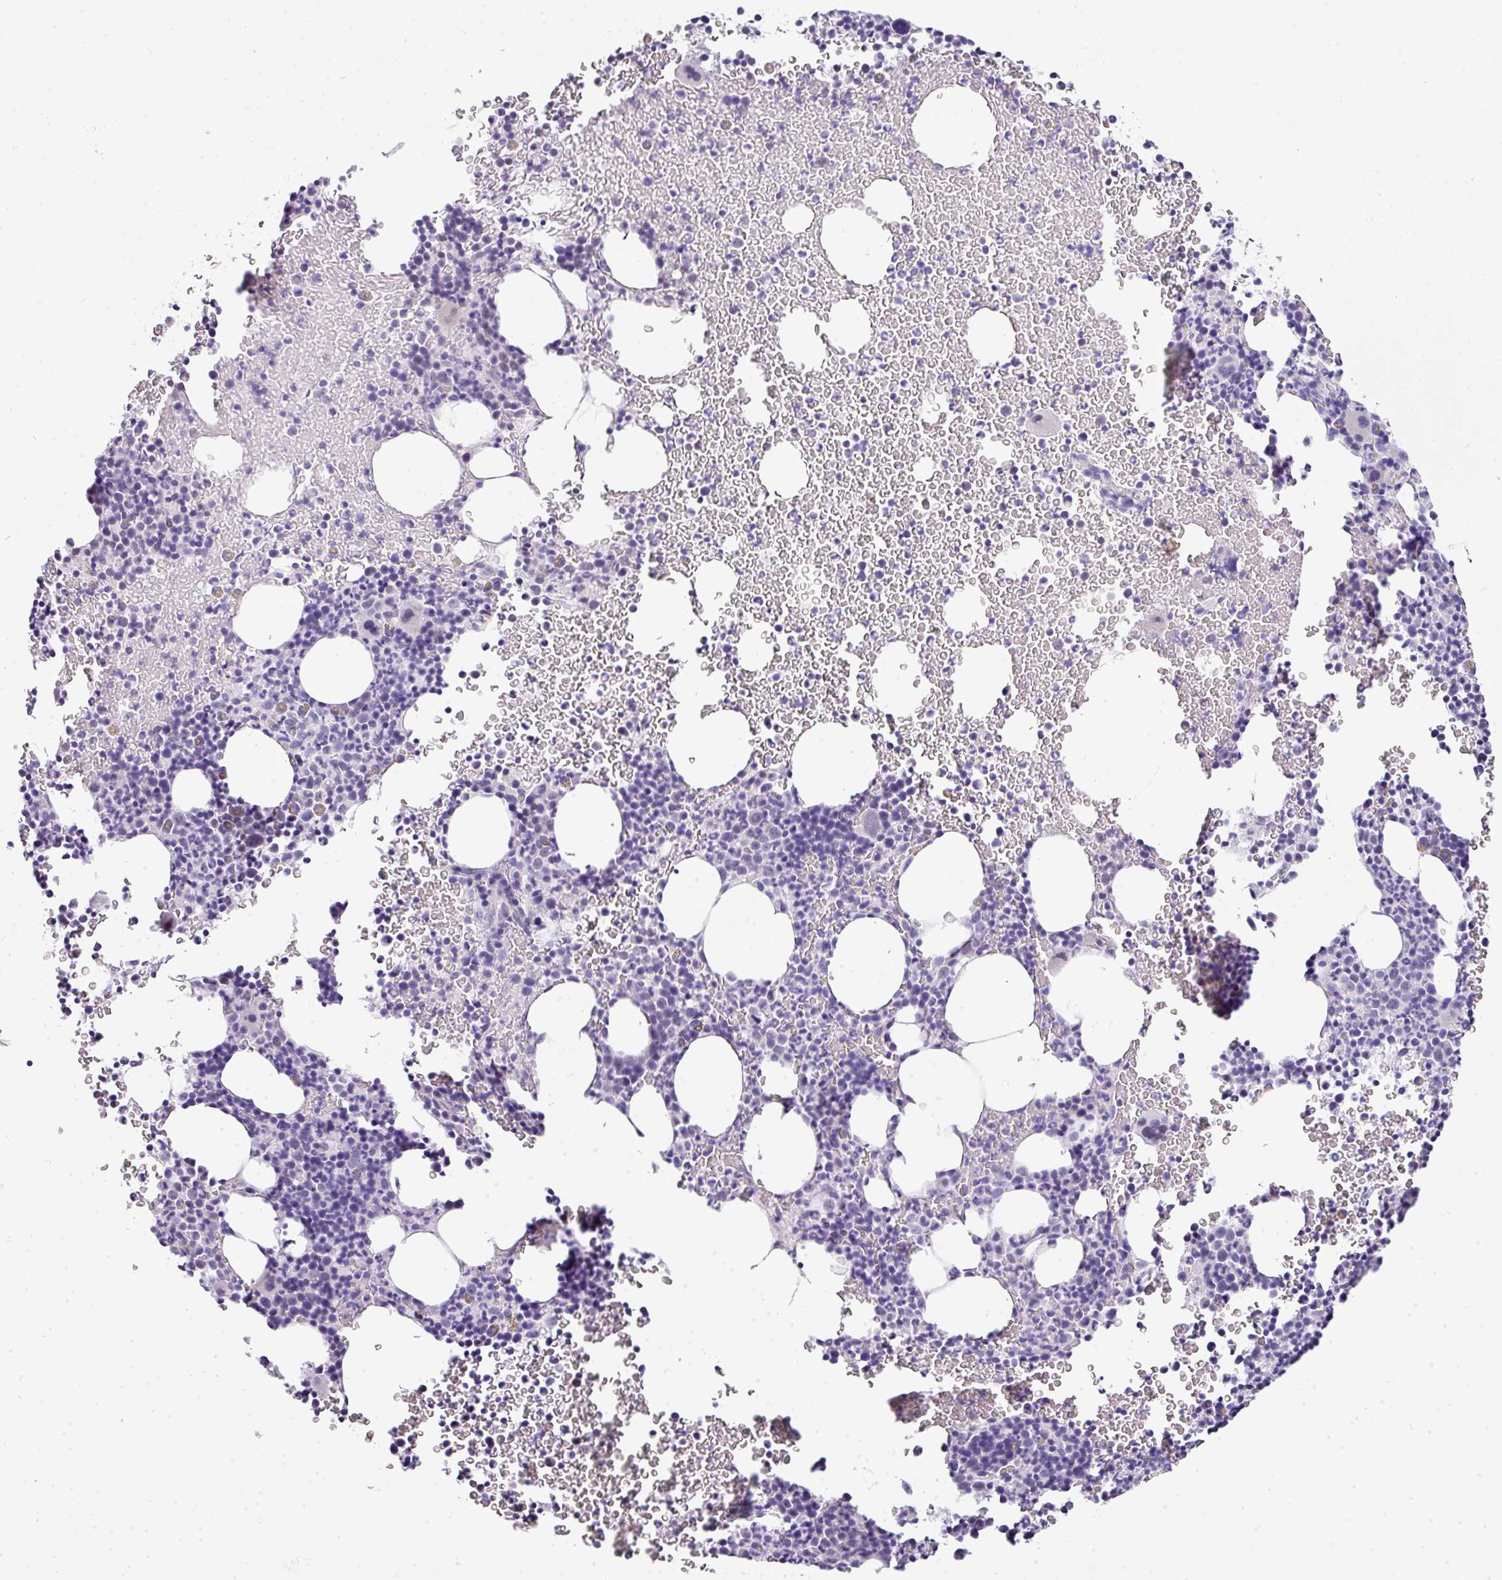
{"staining": {"intensity": "negative", "quantity": "none", "location": "none"}, "tissue": "bone marrow", "cell_type": "Hematopoietic cells", "image_type": "normal", "snomed": [{"axis": "morphology", "description": "Normal tissue, NOS"}, {"axis": "topography", "description": "Bone marrow"}], "caption": "DAB (3,3'-diaminobenzidine) immunohistochemical staining of unremarkable human bone marrow displays no significant positivity in hematopoietic cells. The staining was performed using DAB to visualize the protein expression in brown, while the nuclei were stained in blue with hematoxylin (Magnification: 20x).", "gene": "GCG", "patient": {"sex": "male", "age": 61}}